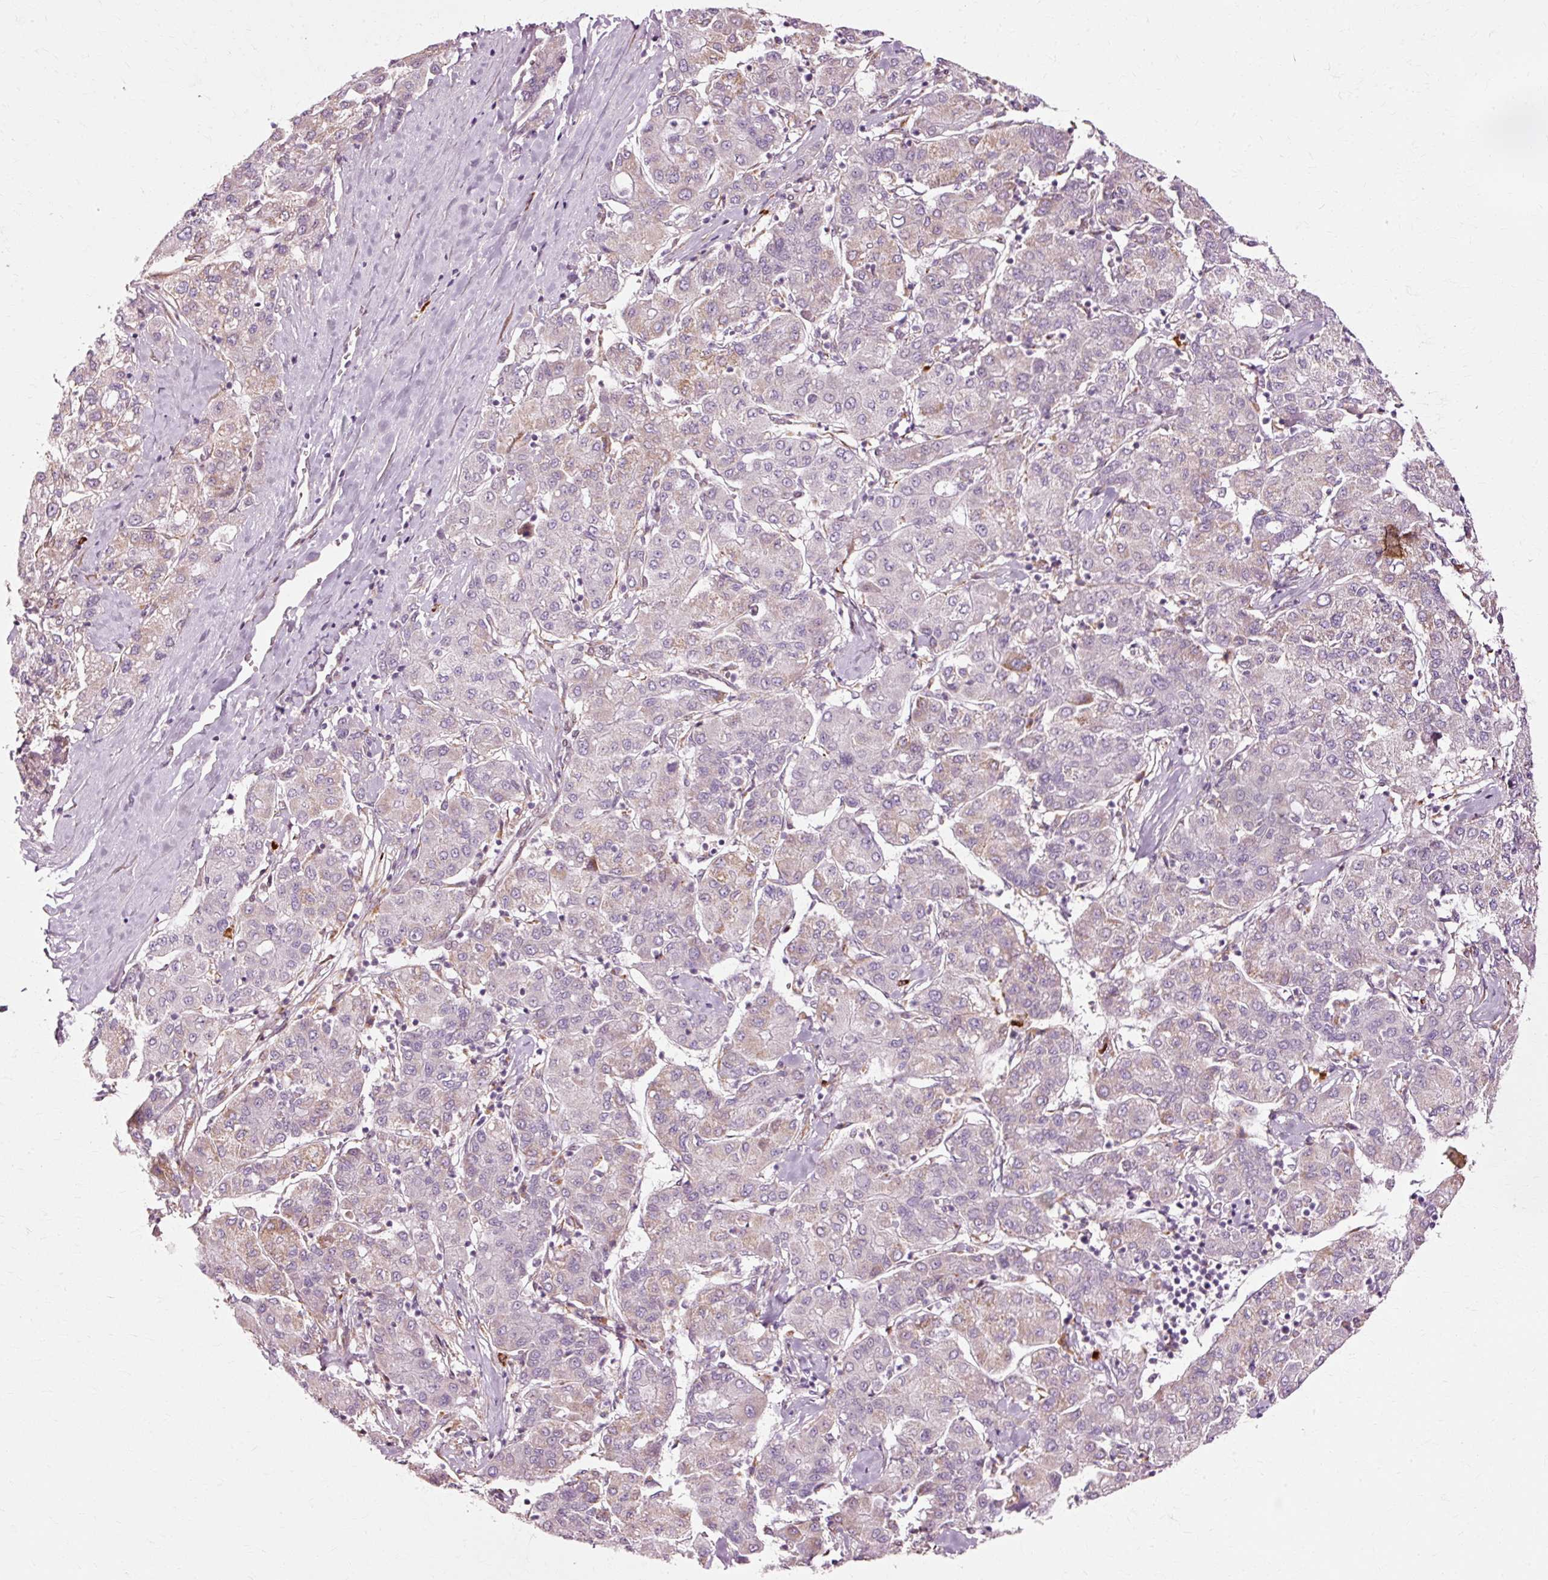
{"staining": {"intensity": "negative", "quantity": "none", "location": "none"}, "tissue": "liver cancer", "cell_type": "Tumor cells", "image_type": "cancer", "snomed": [{"axis": "morphology", "description": "Carcinoma, Hepatocellular, NOS"}, {"axis": "topography", "description": "Liver"}], "caption": "Liver cancer was stained to show a protein in brown. There is no significant positivity in tumor cells.", "gene": "RGPD5", "patient": {"sex": "male", "age": 65}}